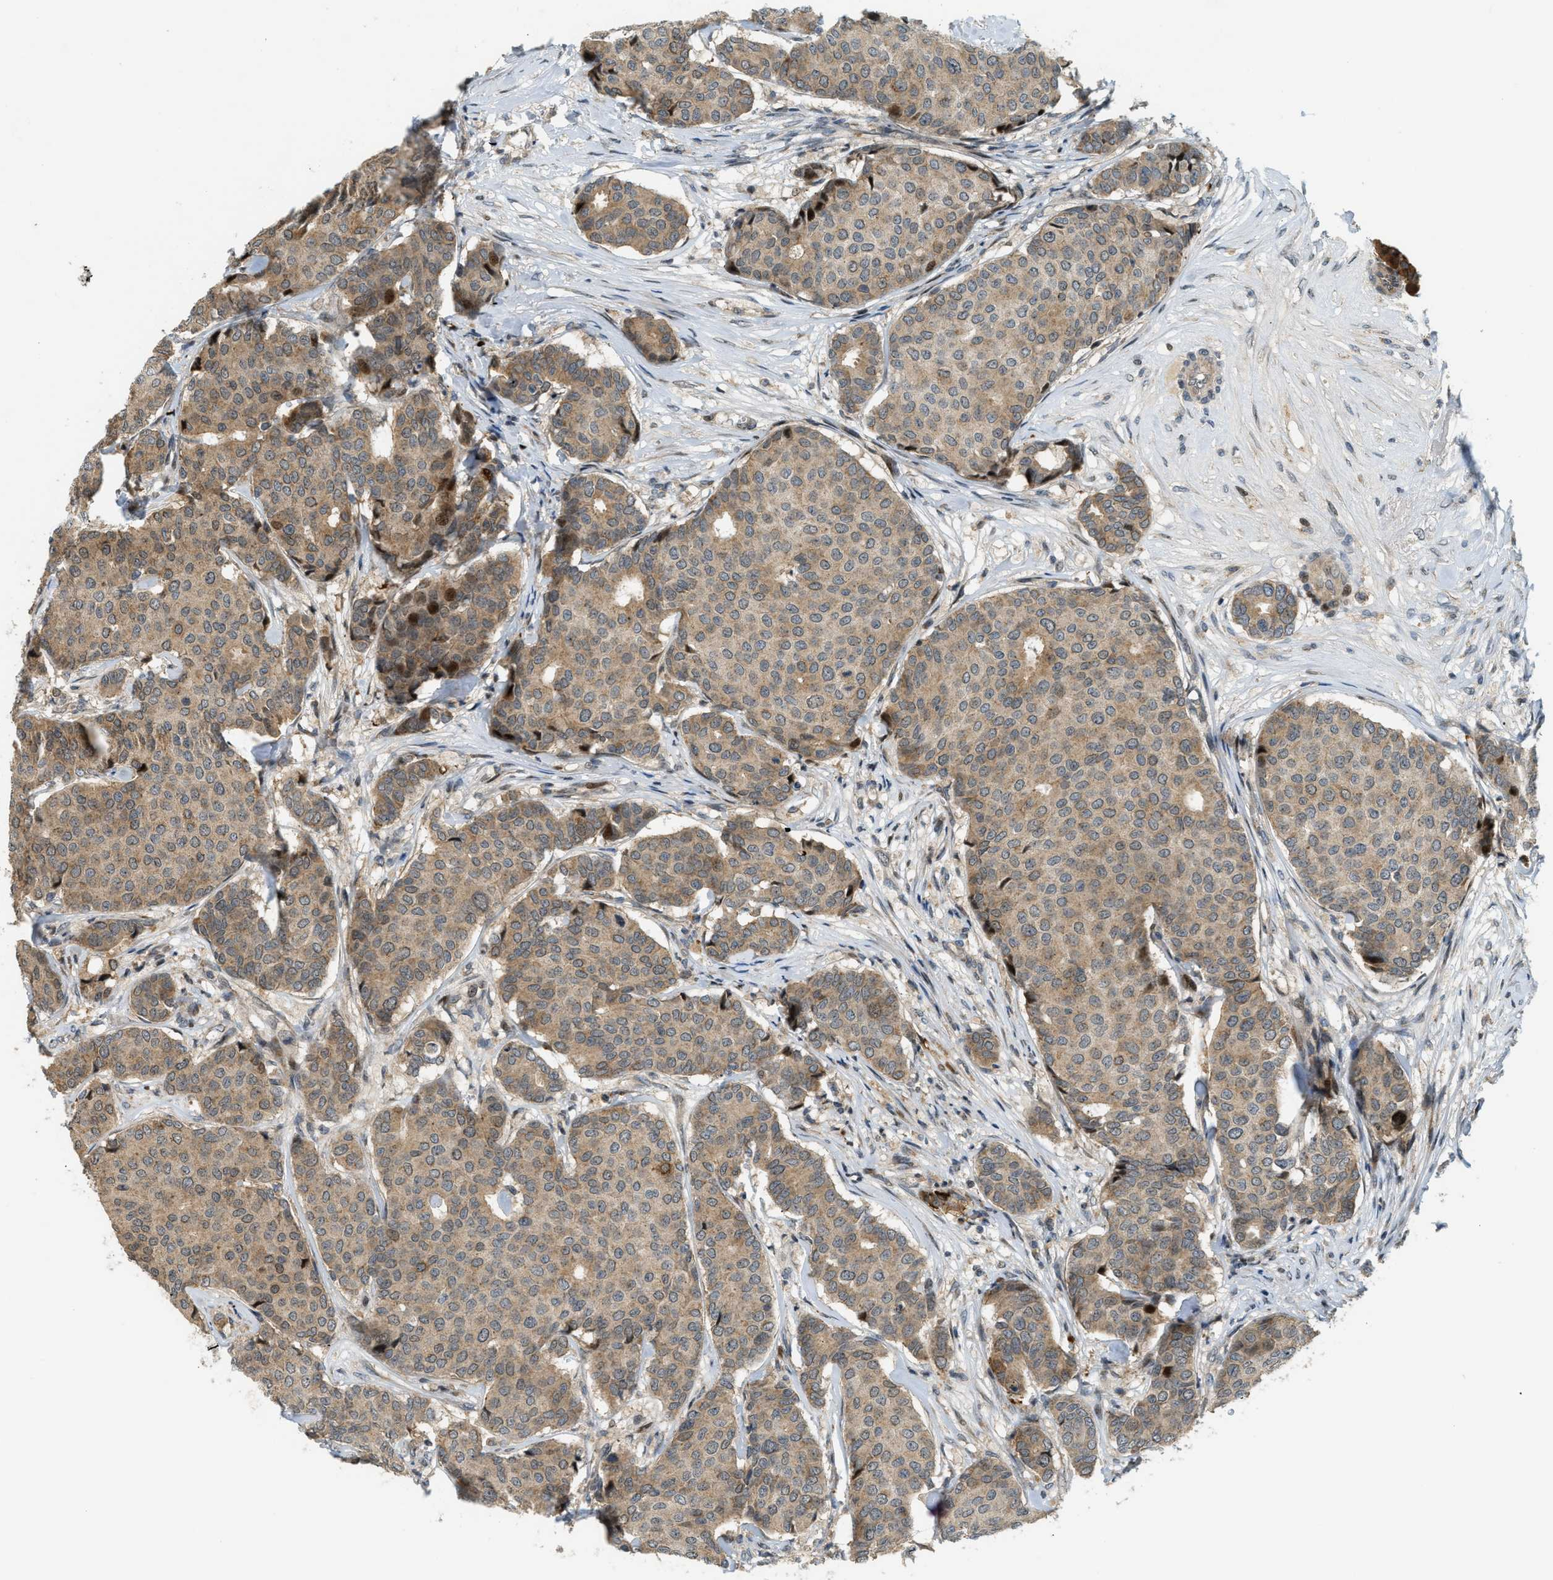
{"staining": {"intensity": "moderate", "quantity": ">75%", "location": "cytoplasmic/membranous"}, "tissue": "breast cancer", "cell_type": "Tumor cells", "image_type": "cancer", "snomed": [{"axis": "morphology", "description": "Duct carcinoma"}, {"axis": "topography", "description": "Breast"}], "caption": "Tumor cells demonstrate medium levels of moderate cytoplasmic/membranous expression in approximately >75% of cells in breast infiltrating ductal carcinoma.", "gene": "TRAPPC14", "patient": {"sex": "female", "age": 75}}